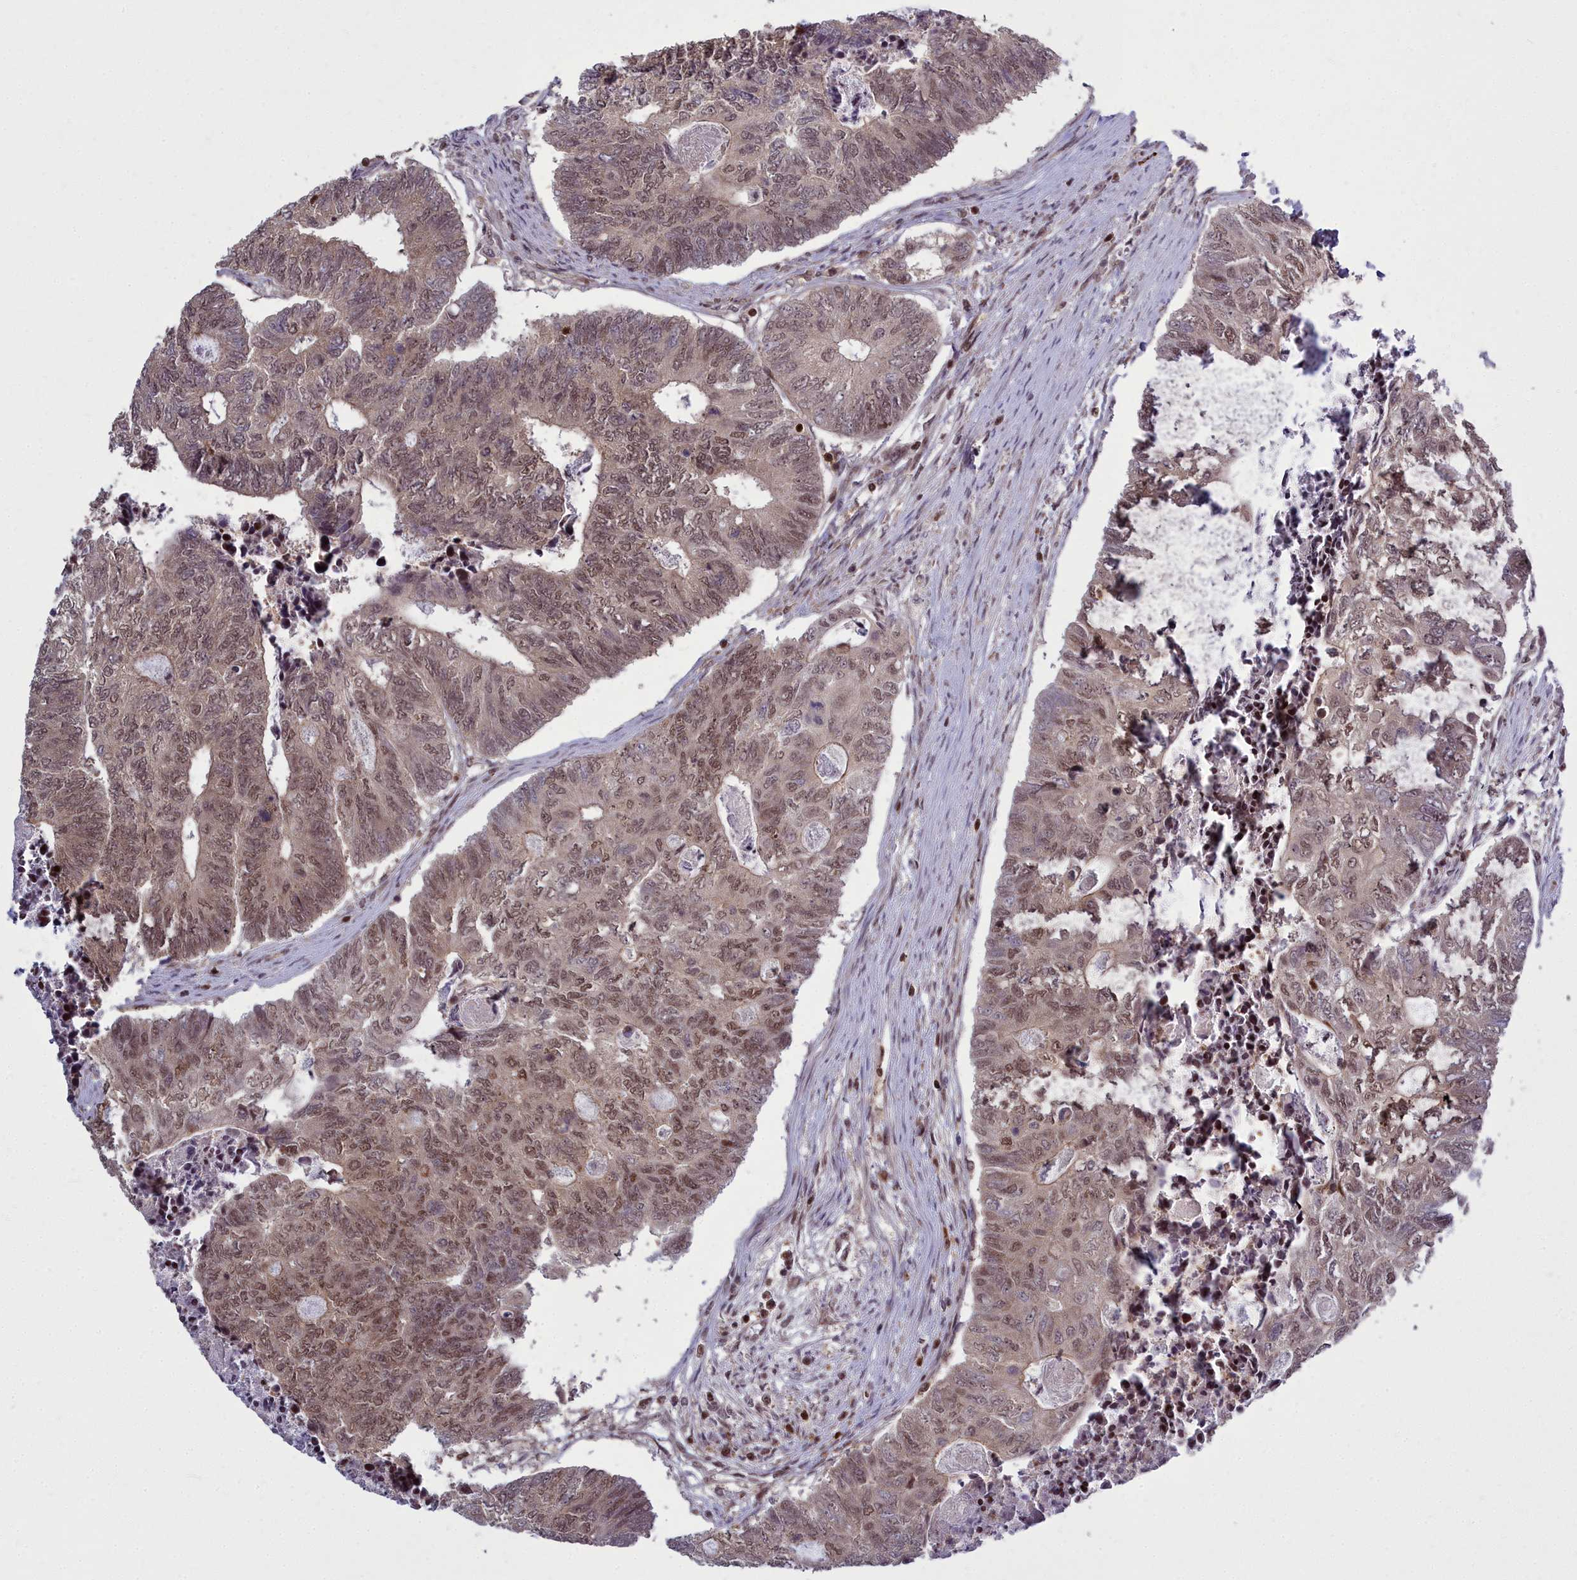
{"staining": {"intensity": "moderate", "quantity": "25%-75%", "location": "nuclear"}, "tissue": "colorectal cancer", "cell_type": "Tumor cells", "image_type": "cancer", "snomed": [{"axis": "morphology", "description": "Adenocarcinoma, NOS"}, {"axis": "topography", "description": "Colon"}], "caption": "Brown immunohistochemical staining in human colorectal cancer (adenocarcinoma) exhibits moderate nuclear expression in about 25%-75% of tumor cells.", "gene": "GMEB1", "patient": {"sex": "female", "age": 67}}